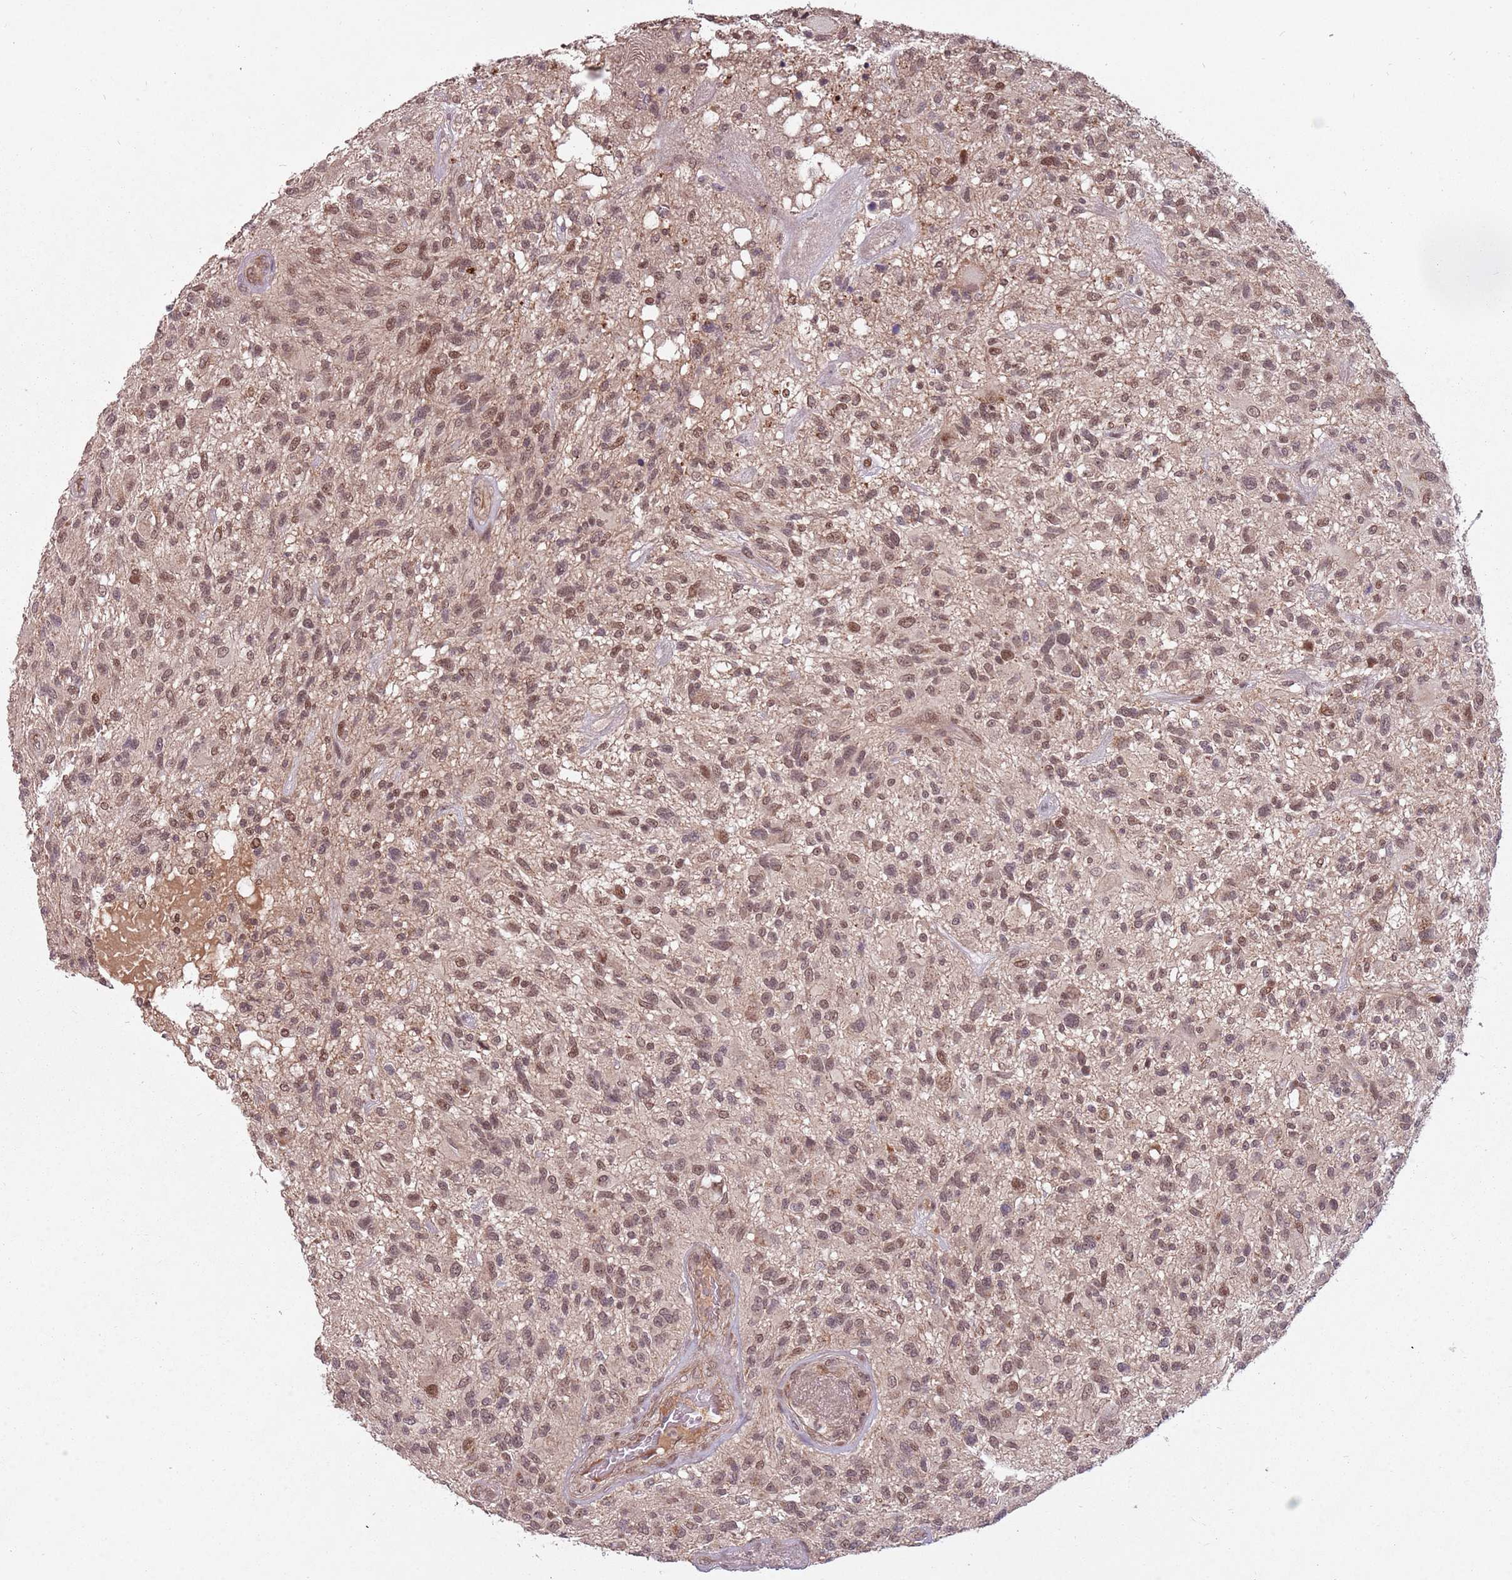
{"staining": {"intensity": "moderate", "quantity": "25%-75%", "location": "nuclear"}, "tissue": "glioma", "cell_type": "Tumor cells", "image_type": "cancer", "snomed": [{"axis": "morphology", "description": "Glioma, malignant, High grade"}, {"axis": "topography", "description": "Brain"}], "caption": "Malignant high-grade glioma stained for a protein (brown) displays moderate nuclear positive staining in approximately 25%-75% of tumor cells.", "gene": "SUDS3", "patient": {"sex": "male", "age": 47}}